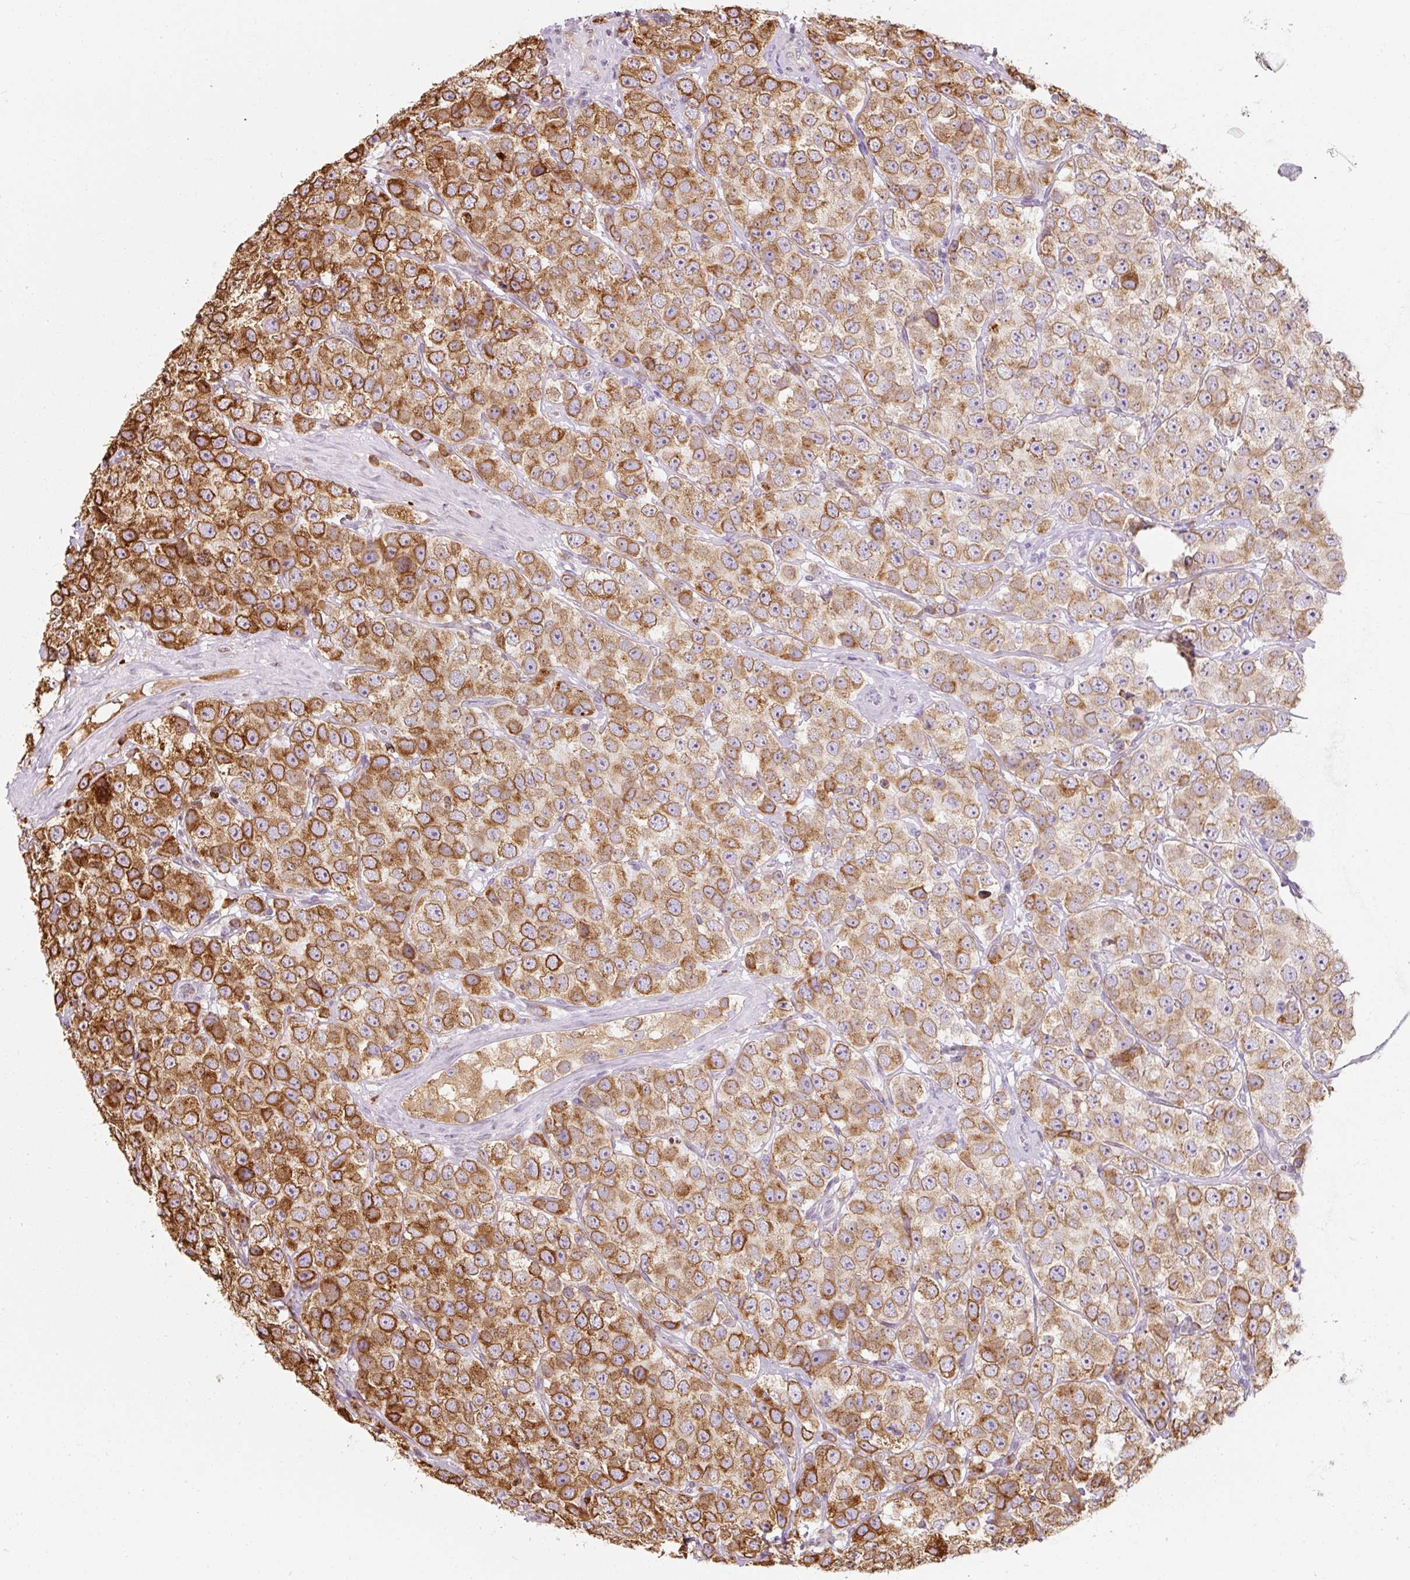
{"staining": {"intensity": "strong", "quantity": ">75%", "location": "cytoplasmic/membranous"}, "tissue": "testis cancer", "cell_type": "Tumor cells", "image_type": "cancer", "snomed": [{"axis": "morphology", "description": "Seminoma, NOS"}, {"axis": "topography", "description": "Testis"}], "caption": "Protein expression analysis of testis seminoma displays strong cytoplasmic/membranous staining in approximately >75% of tumor cells.", "gene": "PRKCSH", "patient": {"sex": "male", "age": 28}}